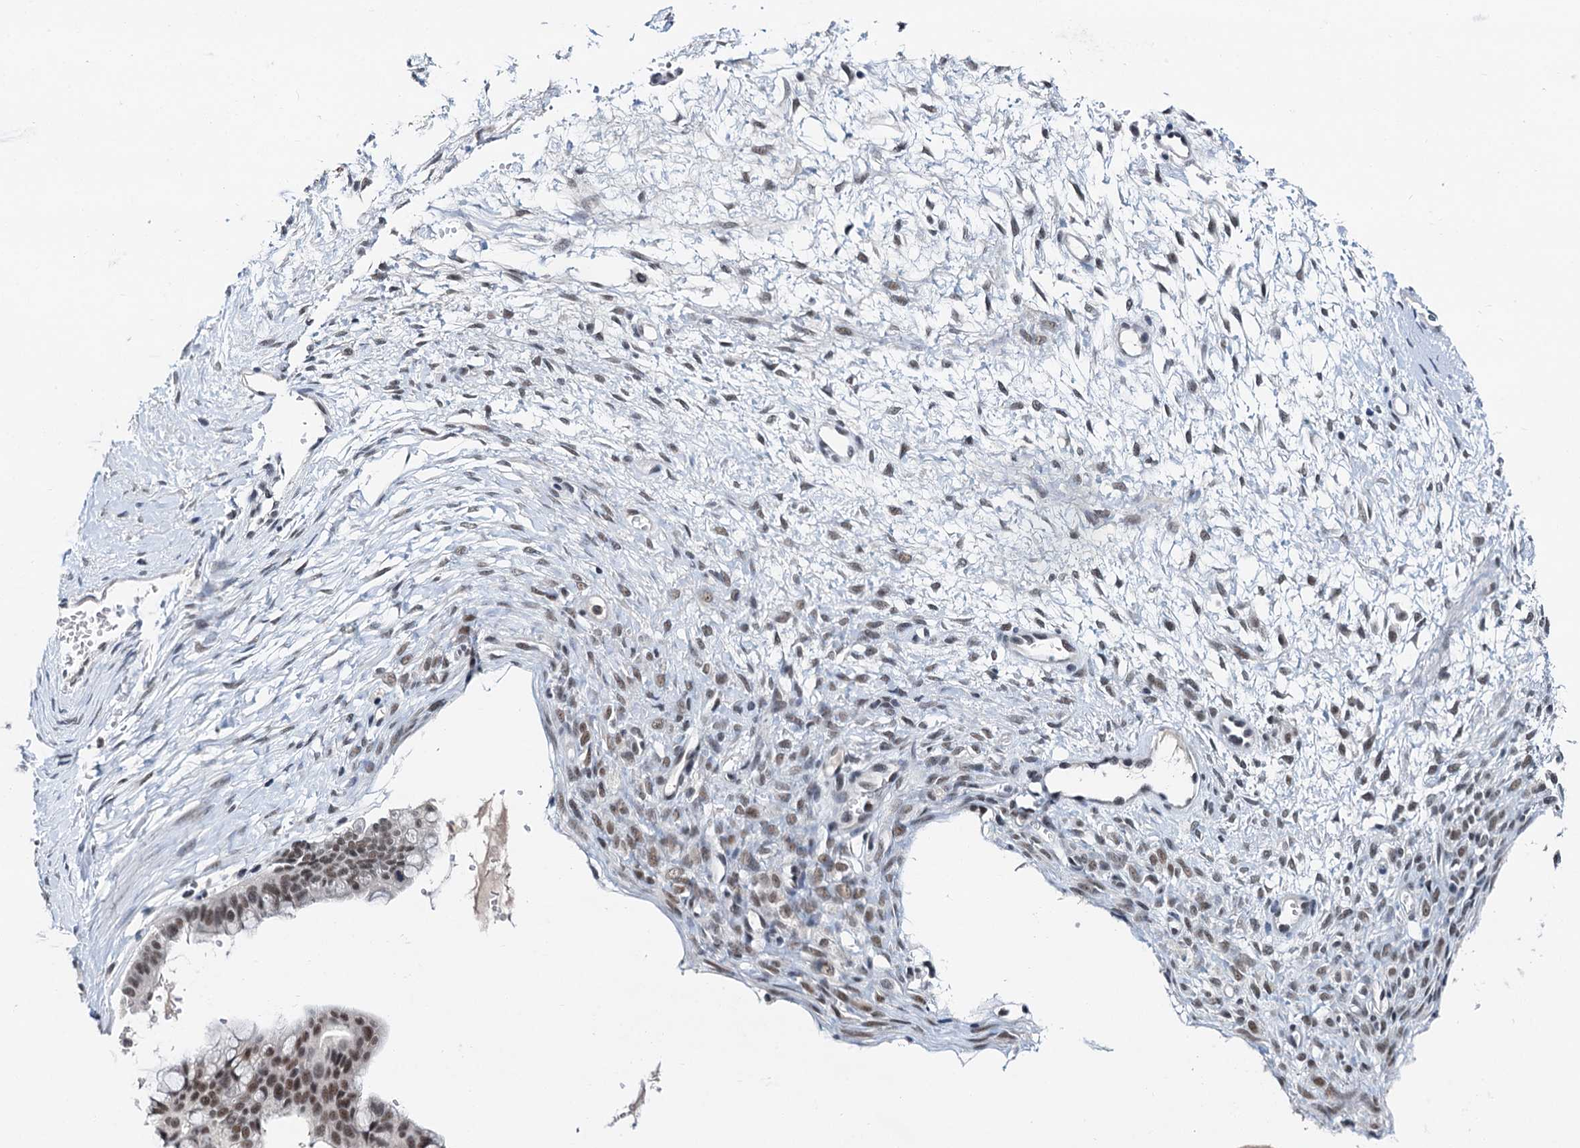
{"staining": {"intensity": "moderate", "quantity": ">75%", "location": "nuclear"}, "tissue": "ovarian cancer", "cell_type": "Tumor cells", "image_type": "cancer", "snomed": [{"axis": "morphology", "description": "Cystadenocarcinoma, mucinous, NOS"}, {"axis": "topography", "description": "Ovary"}], "caption": "A micrograph of human ovarian mucinous cystadenocarcinoma stained for a protein displays moderate nuclear brown staining in tumor cells.", "gene": "SNRPD1", "patient": {"sex": "female", "age": 73}}